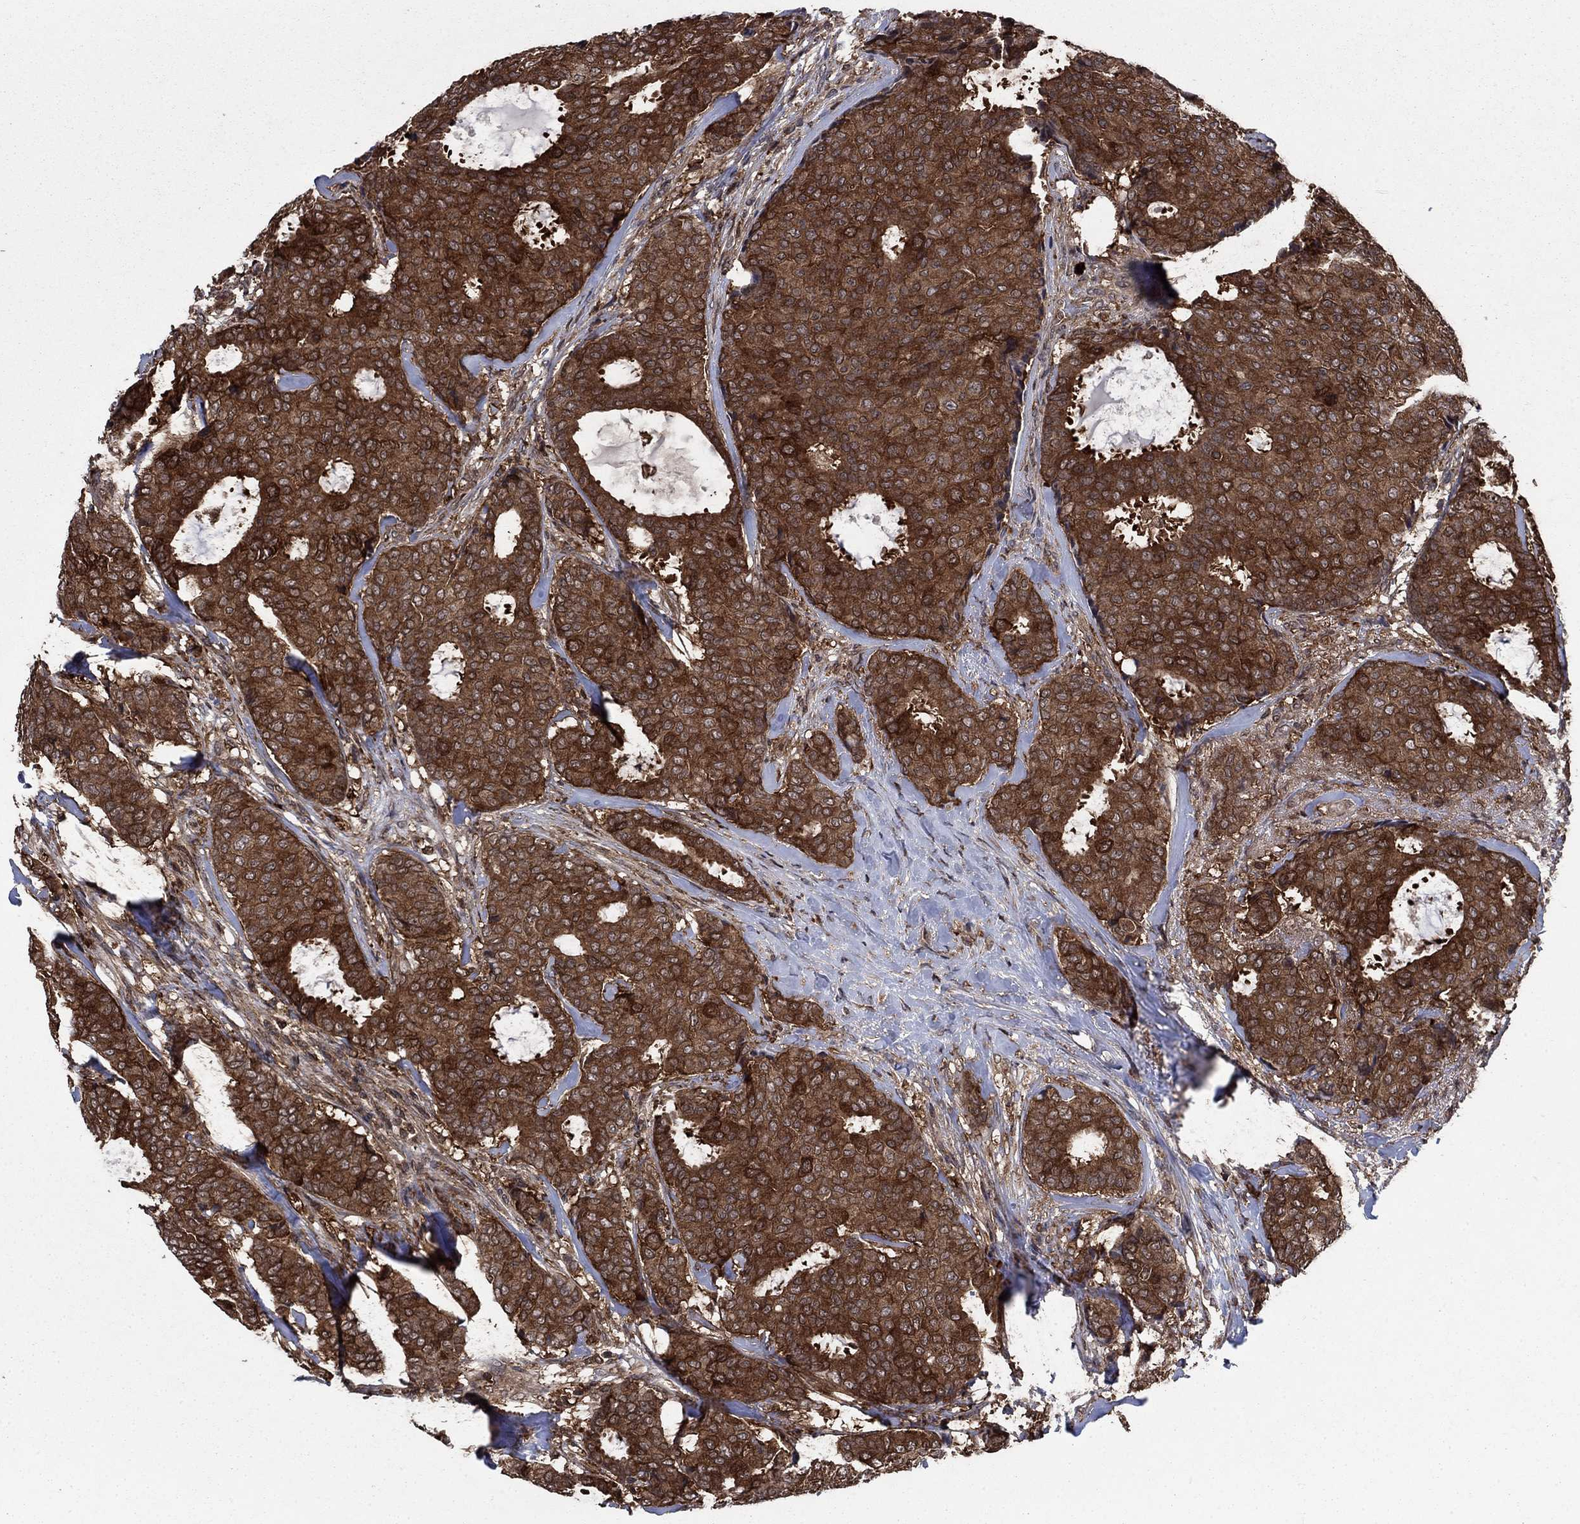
{"staining": {"intensity": "strong", "quantity": ">75%", "location": "cytoplasmic/membranous"}, "tissue": "breast cancer", "cell_type": "Tumor cells", "image_type": "cancer", "snomed": [{"axis": "morphology", "description": "Duct carcinoma"}, {"axis": "topography", "description": "Breast"}], "caption": "Approximately >75% of tumor cells in human breast invasive ductal carcinoma show strong cytoplasmic/membranous protein expression as visualized by brown immunohistochemical staining.", "gene": "CACYBP", "patient": {"sex": "female", "age": 75}}